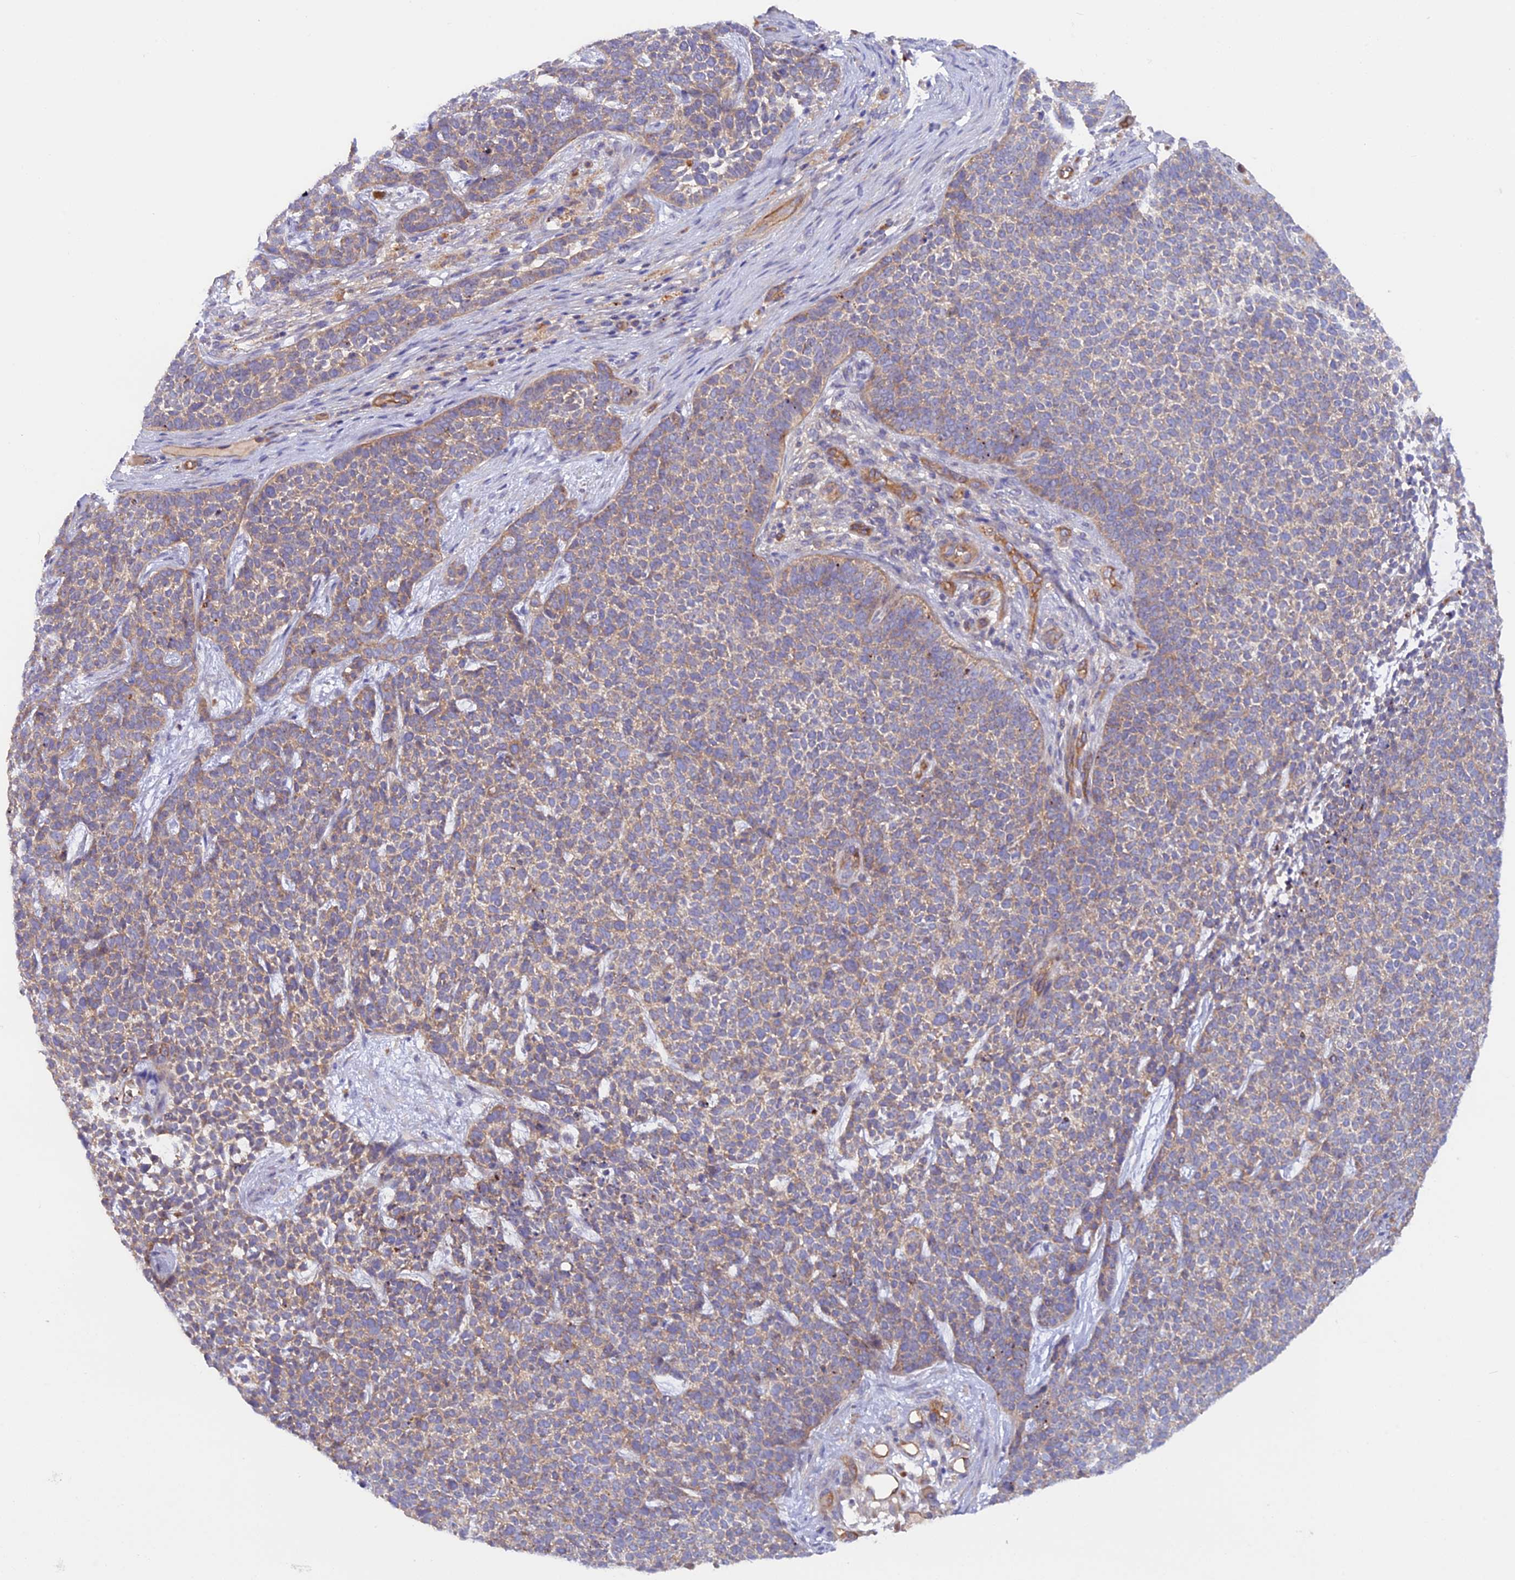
{"staining": {"intensity": "weak", "quantity": ">75%", "location": "cytoplasmic/membranous"}, "tissue": "skin cancer", "cell_type": "Tumor cells", "image_type": "cancer", "snomed": [{"axis": "morphology", "description": "Basal cell carcinoma"}, {"axis": "topography", "description": "Skin"}], "caption": "Skin cancer stained with DAB immunohistochemistry (IHC) reveals low levels of weak cytoplasmic/membranous staining in approximately >75% of tumor cells.", "gene": "DUS3L", "patient": {"sex": "female", "age": 84}}